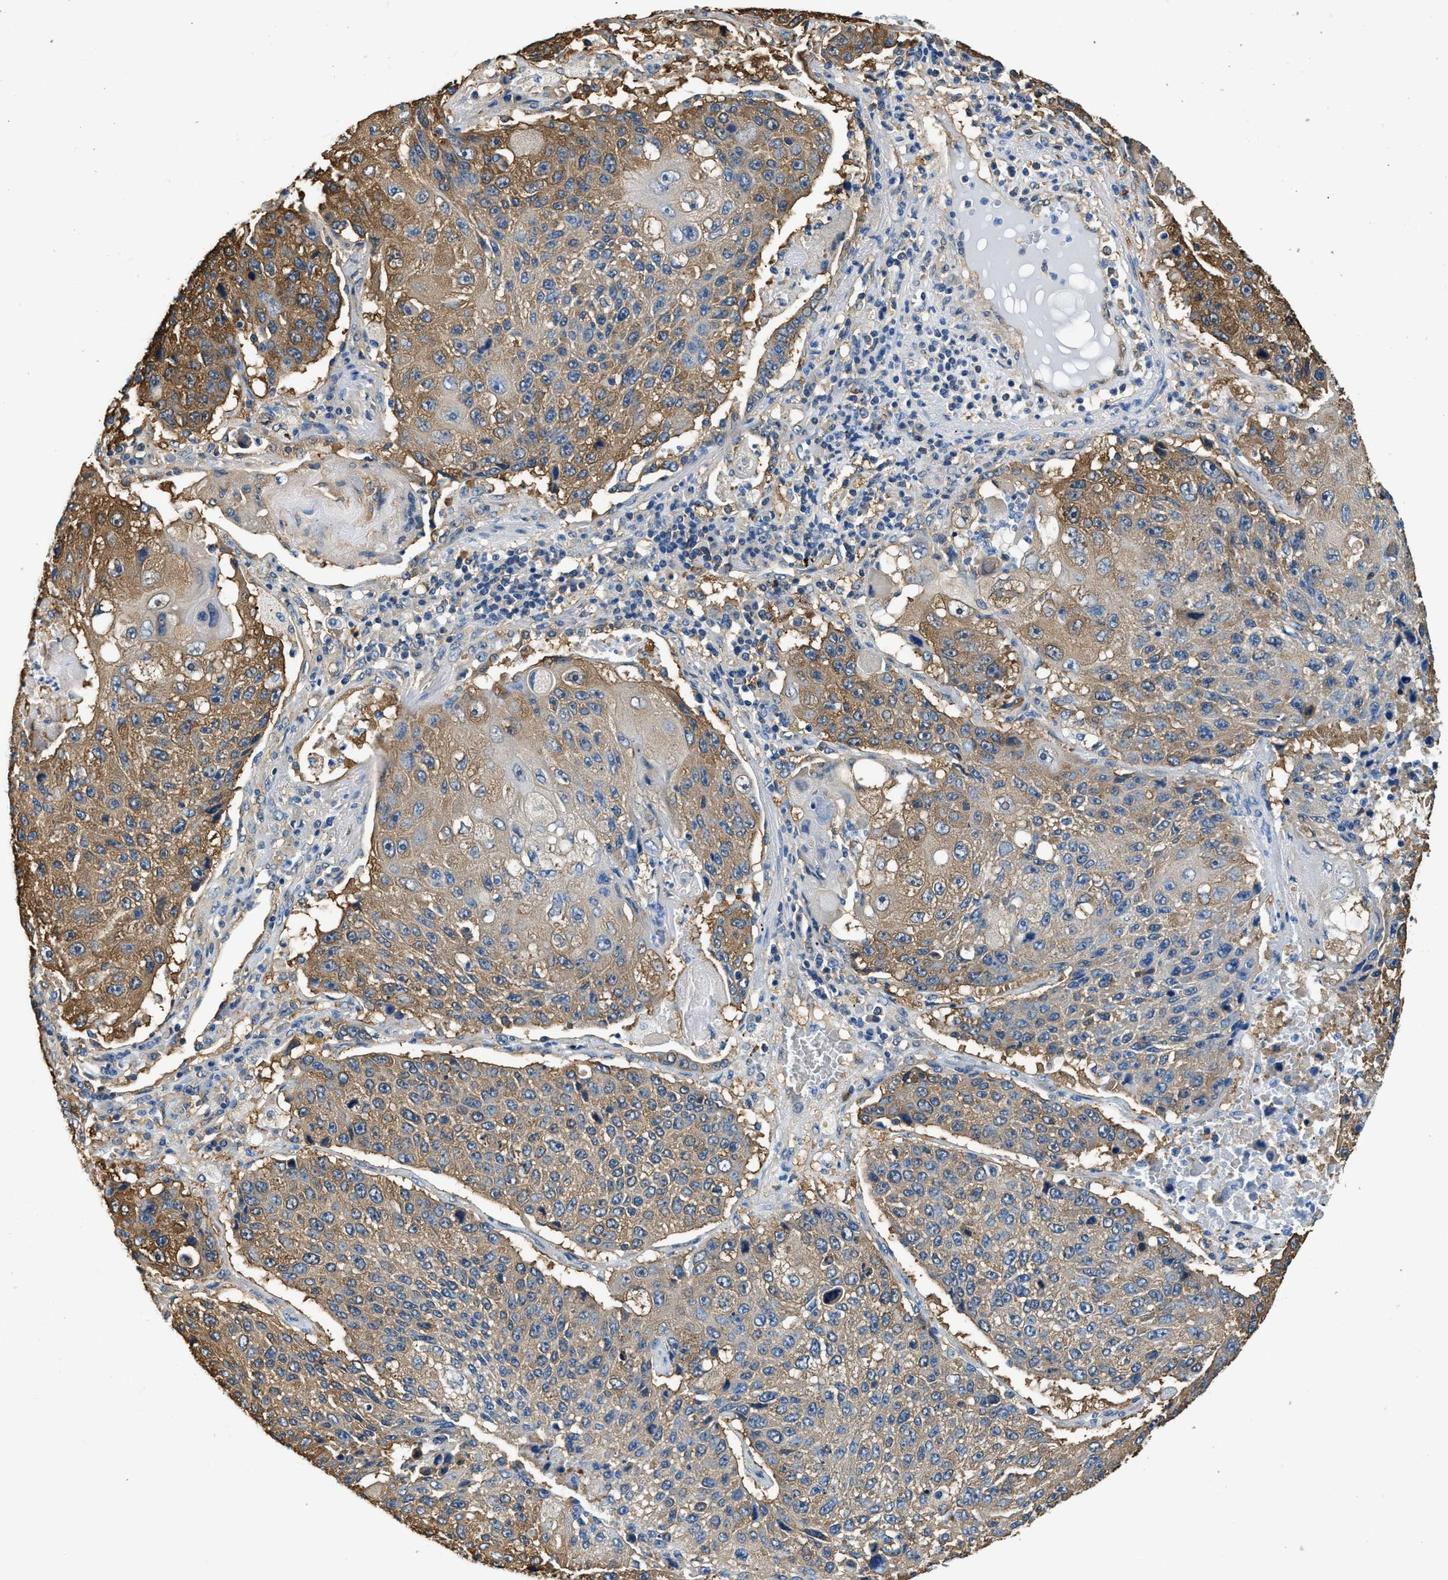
{"staining": {"intensity": "moderate", "quantity": ">75%", "location": "cytoplasmic/membranous"}, "tissue": "lung cancer", "cell_type": "Tumor cells", "image_type": "cancer", "snomed": [{"axis": "morphology", "description": "Squamous cell carcinoma, NOS"}, {"axis": "topography", "description": "Lung"}], "caption": "Brown immunohistochemical staining in human lung cancer shows moderate cytoplasmic/membranous expression in about >75% of tumor cells. The protein is stained brown, and the nuclei are stained in blue (DAB IHC with brightfield microscopy, high magnification).", "gene": "PPP2R1B", "patient": {"sex": "male", "age": 61}}